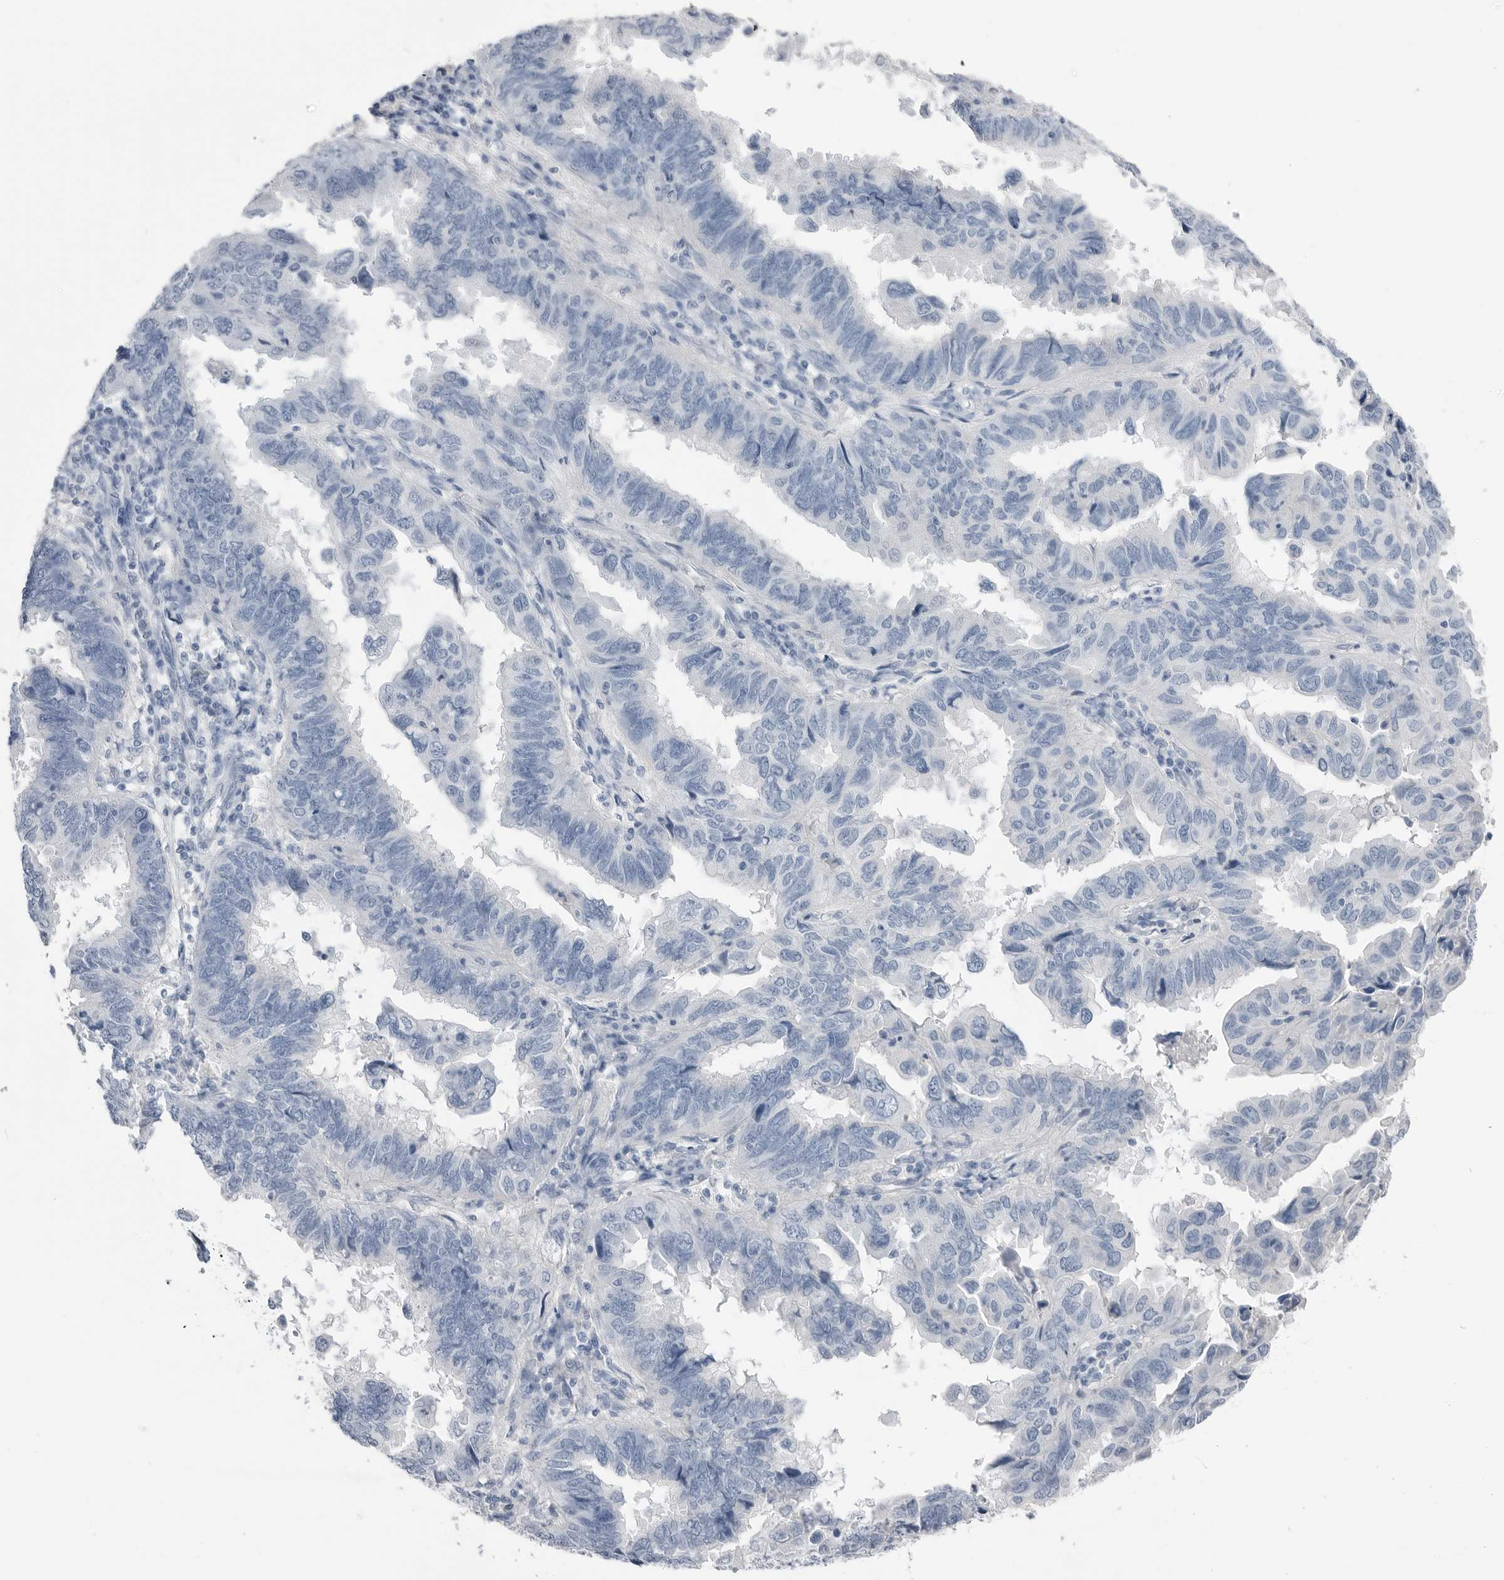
{"staining": {"intensity": "negative", "quantity": "none", "location": "none"}, "tissue": "endometrial cancer", "cell_type": "Tumor cells", "image_type": "cancer", "snomed": [{"axis": "morphology", "description": "Adenocarcinoma, NOS"}, {"axis": "topography", "description": "Uterus"}], "caption": "This is an immunohistochemistry (IHC) micrograph of human endometrial cancer. There is no staining in tumor cells.", "gene": "ABHD12", "patient": {"sex": "female", "age": 77}}